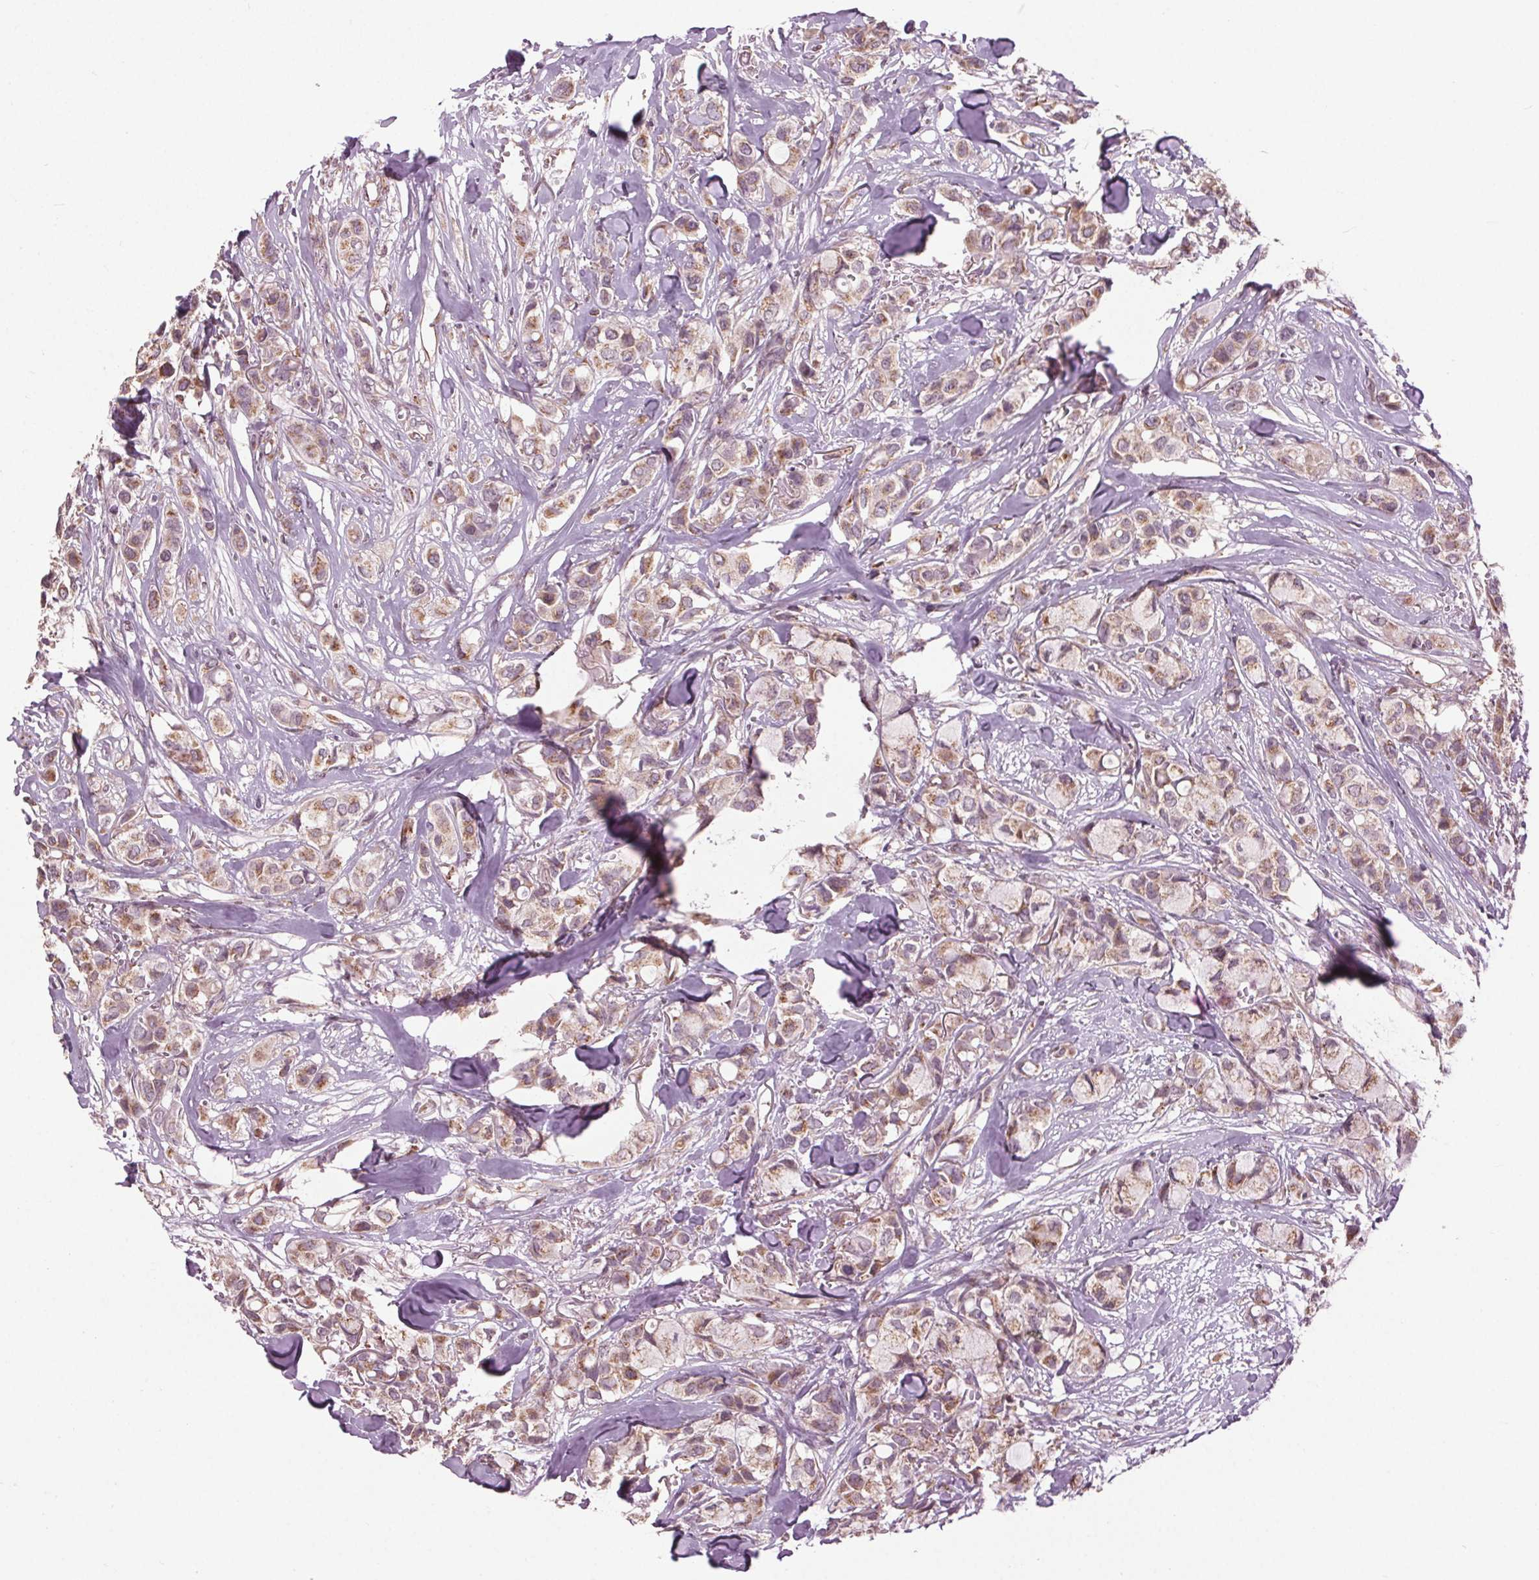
{"staining": {"intensity": "weak", "quantity": ">75%", "location": "cytoplasmic/membranous"}, "tissue": "breast cancer", "cell_type": "Tumor cells", "image_type": "cancer", "snomed": [{"axis": "morphology", "description": "Duct carcinoma"}, {"axis": "topography", "description": "Breast"}], "caption": "Protein staining of breast cancer tissue displays weak cytoplasmic/membranous staining in approximately >75% of tumor cells.", "gene": "BSDC1", "patient": {"sex": "female", "age": 85}}